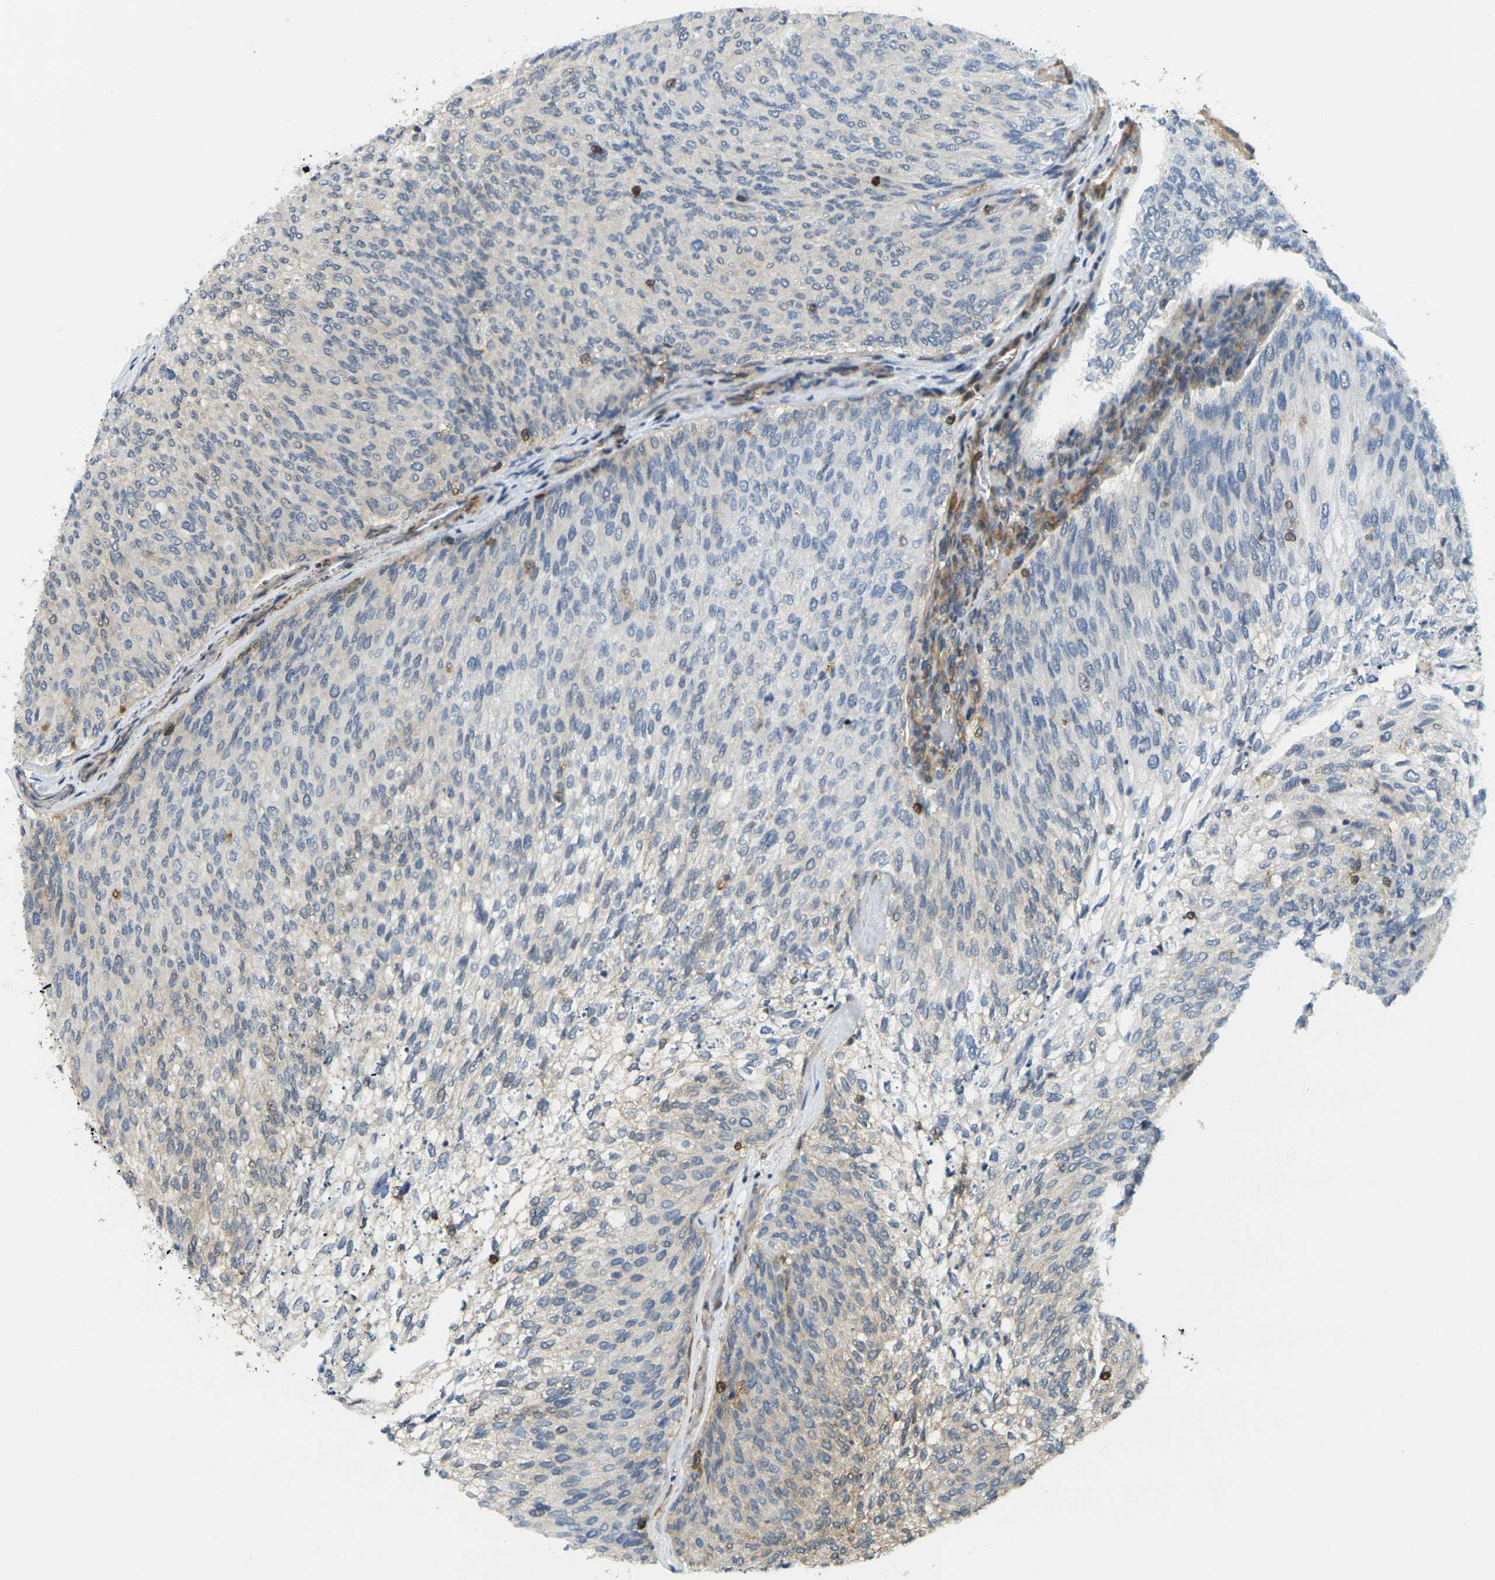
{"staining": {"intensity": "negative", "quantity": "none", "location": "none"}, "tissue": "urothelial cancer", "cell_type": "Tumor cells", "image_type": "cancer", "snomed": [{"axis": "morphology", "description": "Urothelial carcinoma, Low grade"}, {"axis": "topography", "description": "Urinary bladder"}], "caption": "There is no significant staining in tumor cells of urothelial carcinoma (low-grade). (DAB (3,3'-diaminobenzidine) immunohistochemistry (IHC) visualized using brightfield microscopy, high magnification).", "gene": "LASP1", "patient": {"sex": "female", "age": 79}}